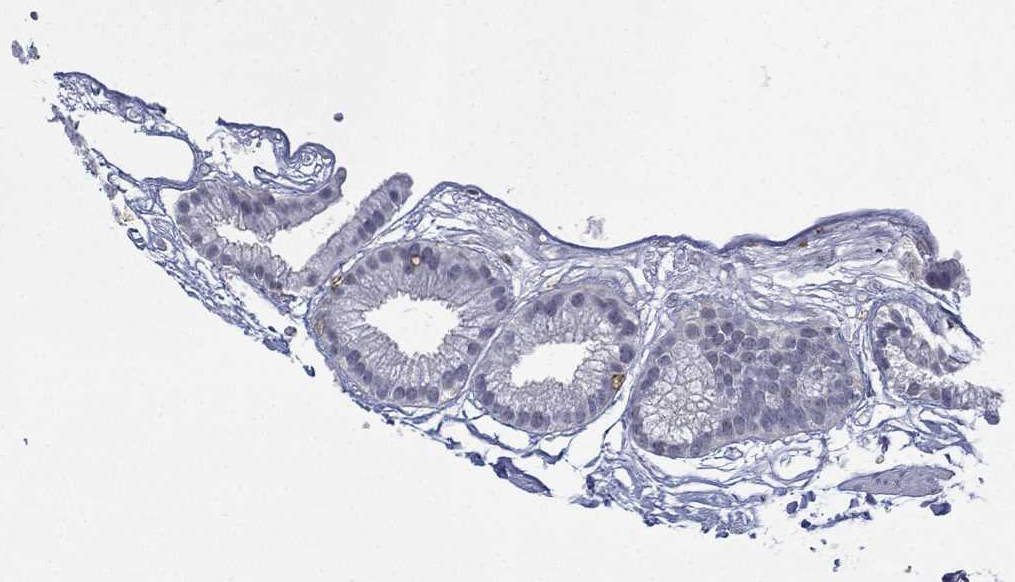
{"staining": {"intensity": "negative", "quantity": "none", "location": "none"}, "tissue": "gallbladder", "cell_type": "Glandular cells", "image_type": "normal", "snomed": [{"axis": "morphology", "description": "Normal tissue, NOS"}, {"axis": "topography", "description": "Gallbladder"}], "caption": "Gallbladder stained for a protein using immunohistochemistry (IHC) reveals no staining glandular cells.", "gene": "ZNF711", "patient": {"sex": "female", "age": 45}}